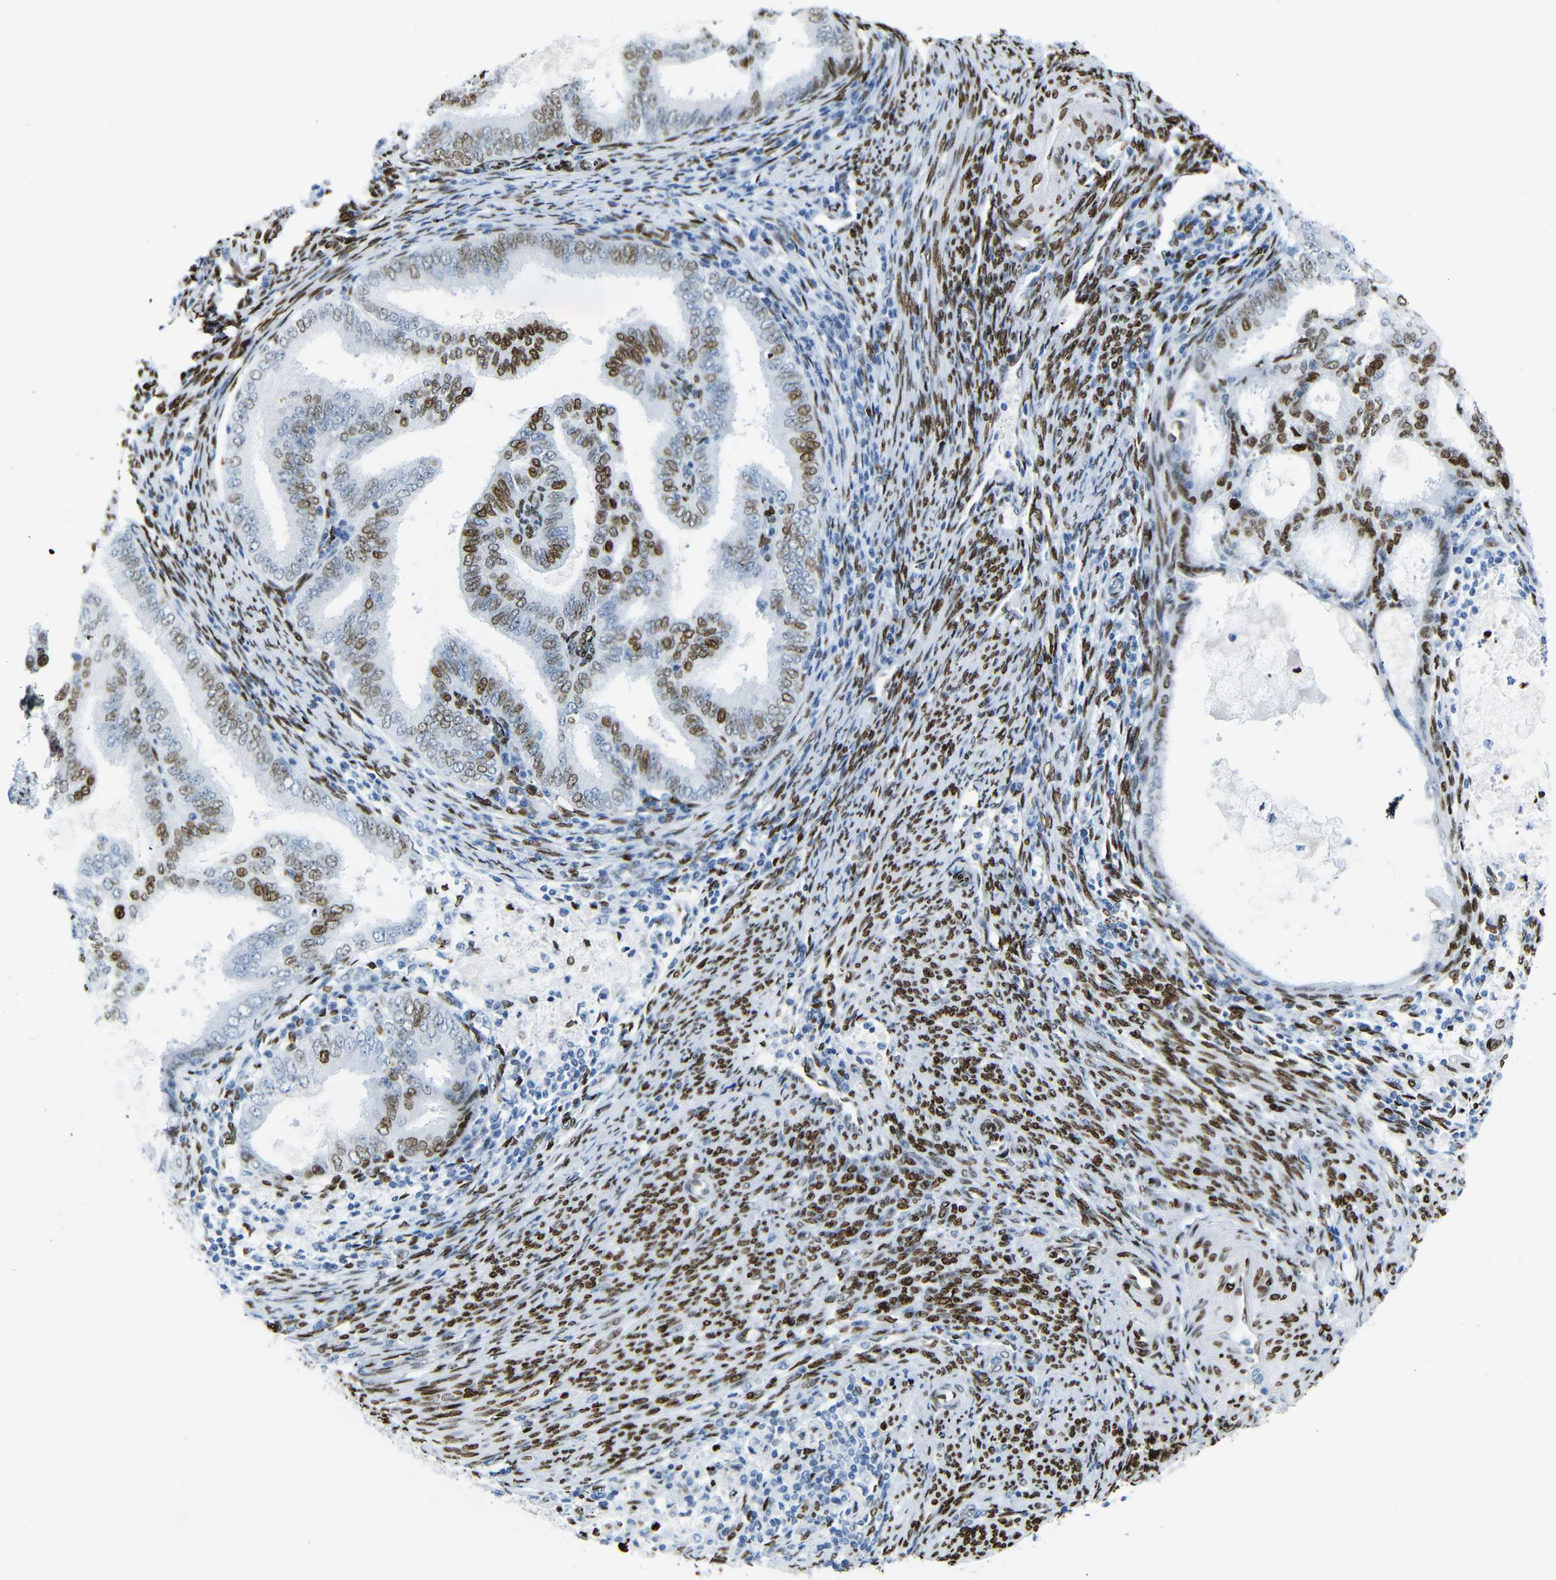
{"staining": {"intensity": "strong", "quantity": ">75%", "location": "nuclear"}, "tissue": "endometrial cancer", "cell_type": "Tumor cells", "image_type": "cancer", "snomed": [{"axis": "morphology", "description": "Adenocarcinoma, NOS"}, {"axis": "topography", "description": "Endometrium"}], "caption": "Endometrial cancer (adenocarcinoma) stained with immunohistochemistry (IHC) exhibits strong nuclear expression in approximately >75% of tumor cells. (brown staining indicates protein expression, while blue staining denotes nuclei).", "gene": "NPIPB15", "patient": {"sex": "female", "age": 58}}